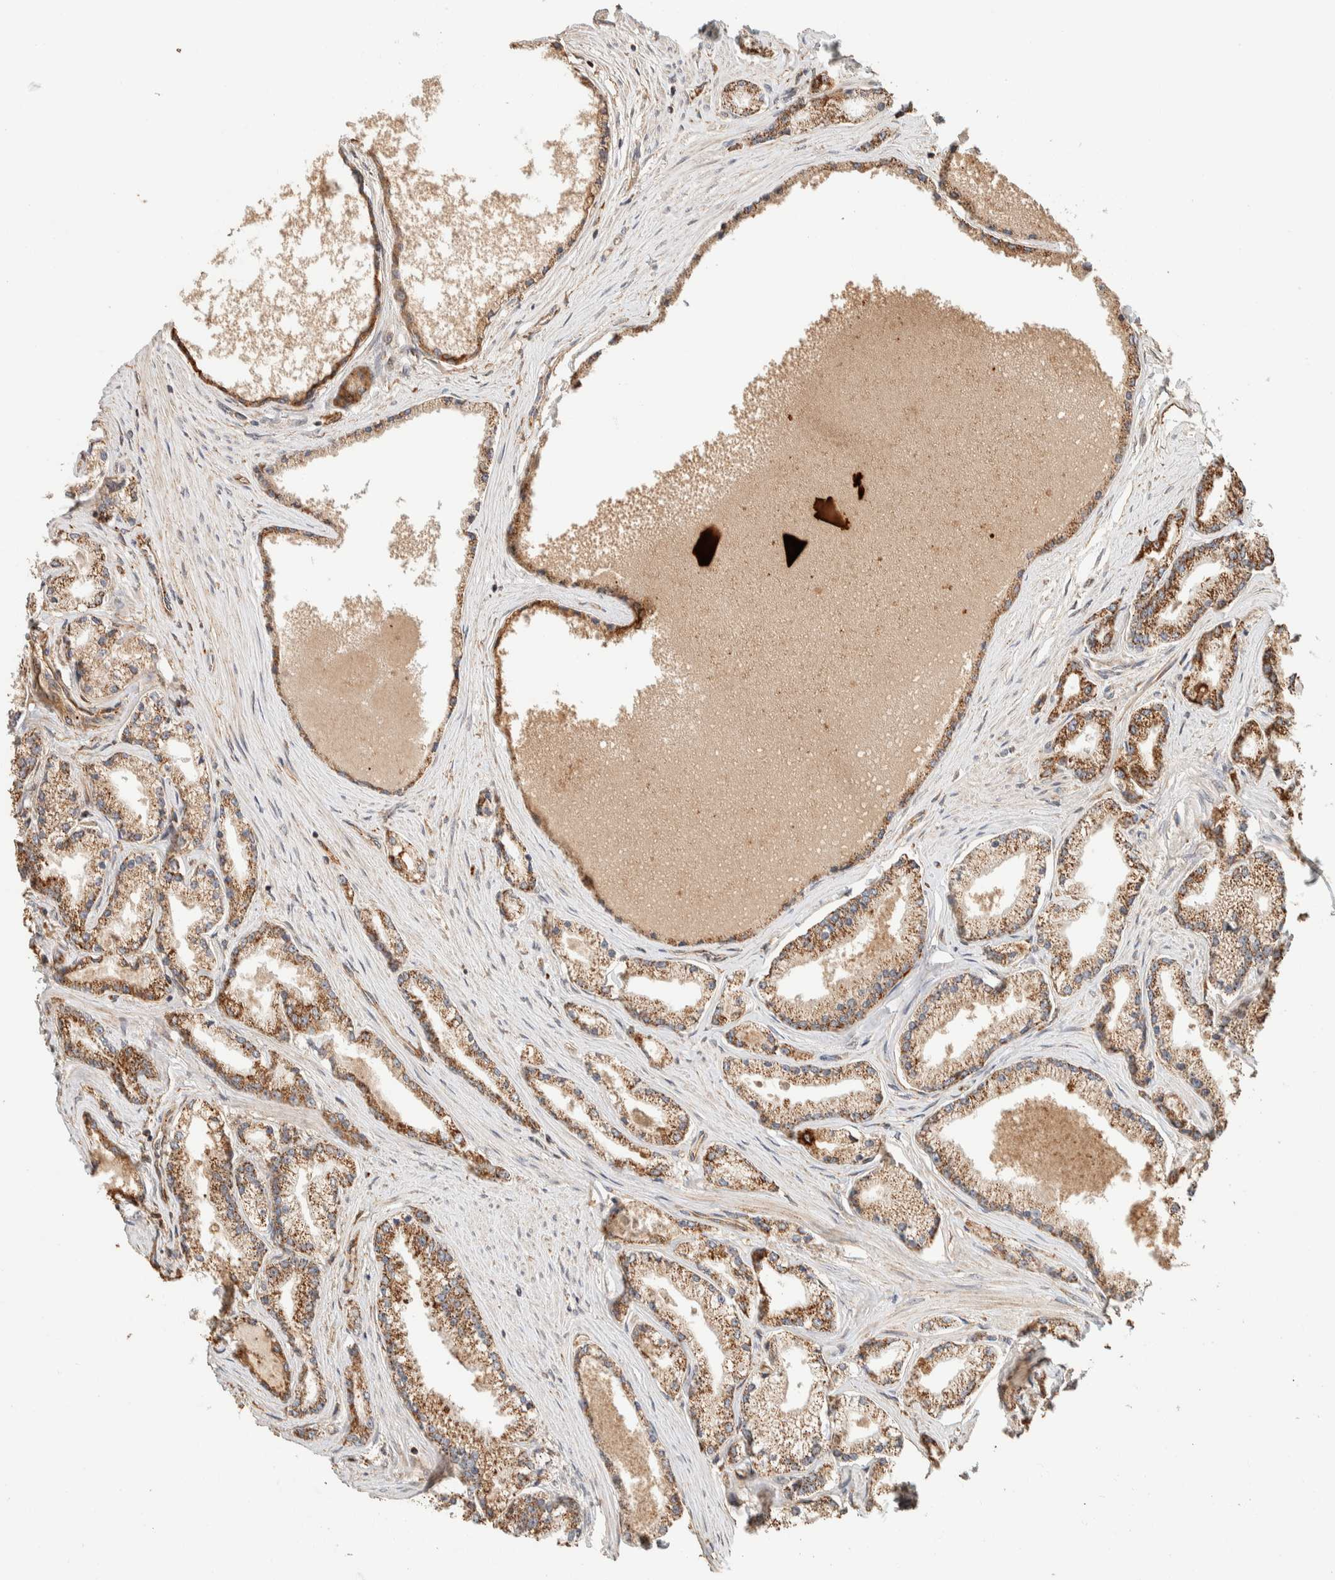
{"staining": {"intensity": "moderate", "quantity": ">75%", "location": "cytoplasmic/membranous"}, "tissue": "prostate cancer", "cell_type": "Tumor cells", "image_type": "cancer", "snomed": [{"axis": "morphology", "description": "Adenocarcinoma, High grade"}, {"axis": "topography", "description": "Prostate"}], "caption": "A photomicrograph of human high-grade adenocarcinoma (prostate) stained for a protein shows moderate cytoplasmic/membranous brown staining in tumor cells.", "gene": "KIF9", "patient": {"sex": "male", "age": 71}}